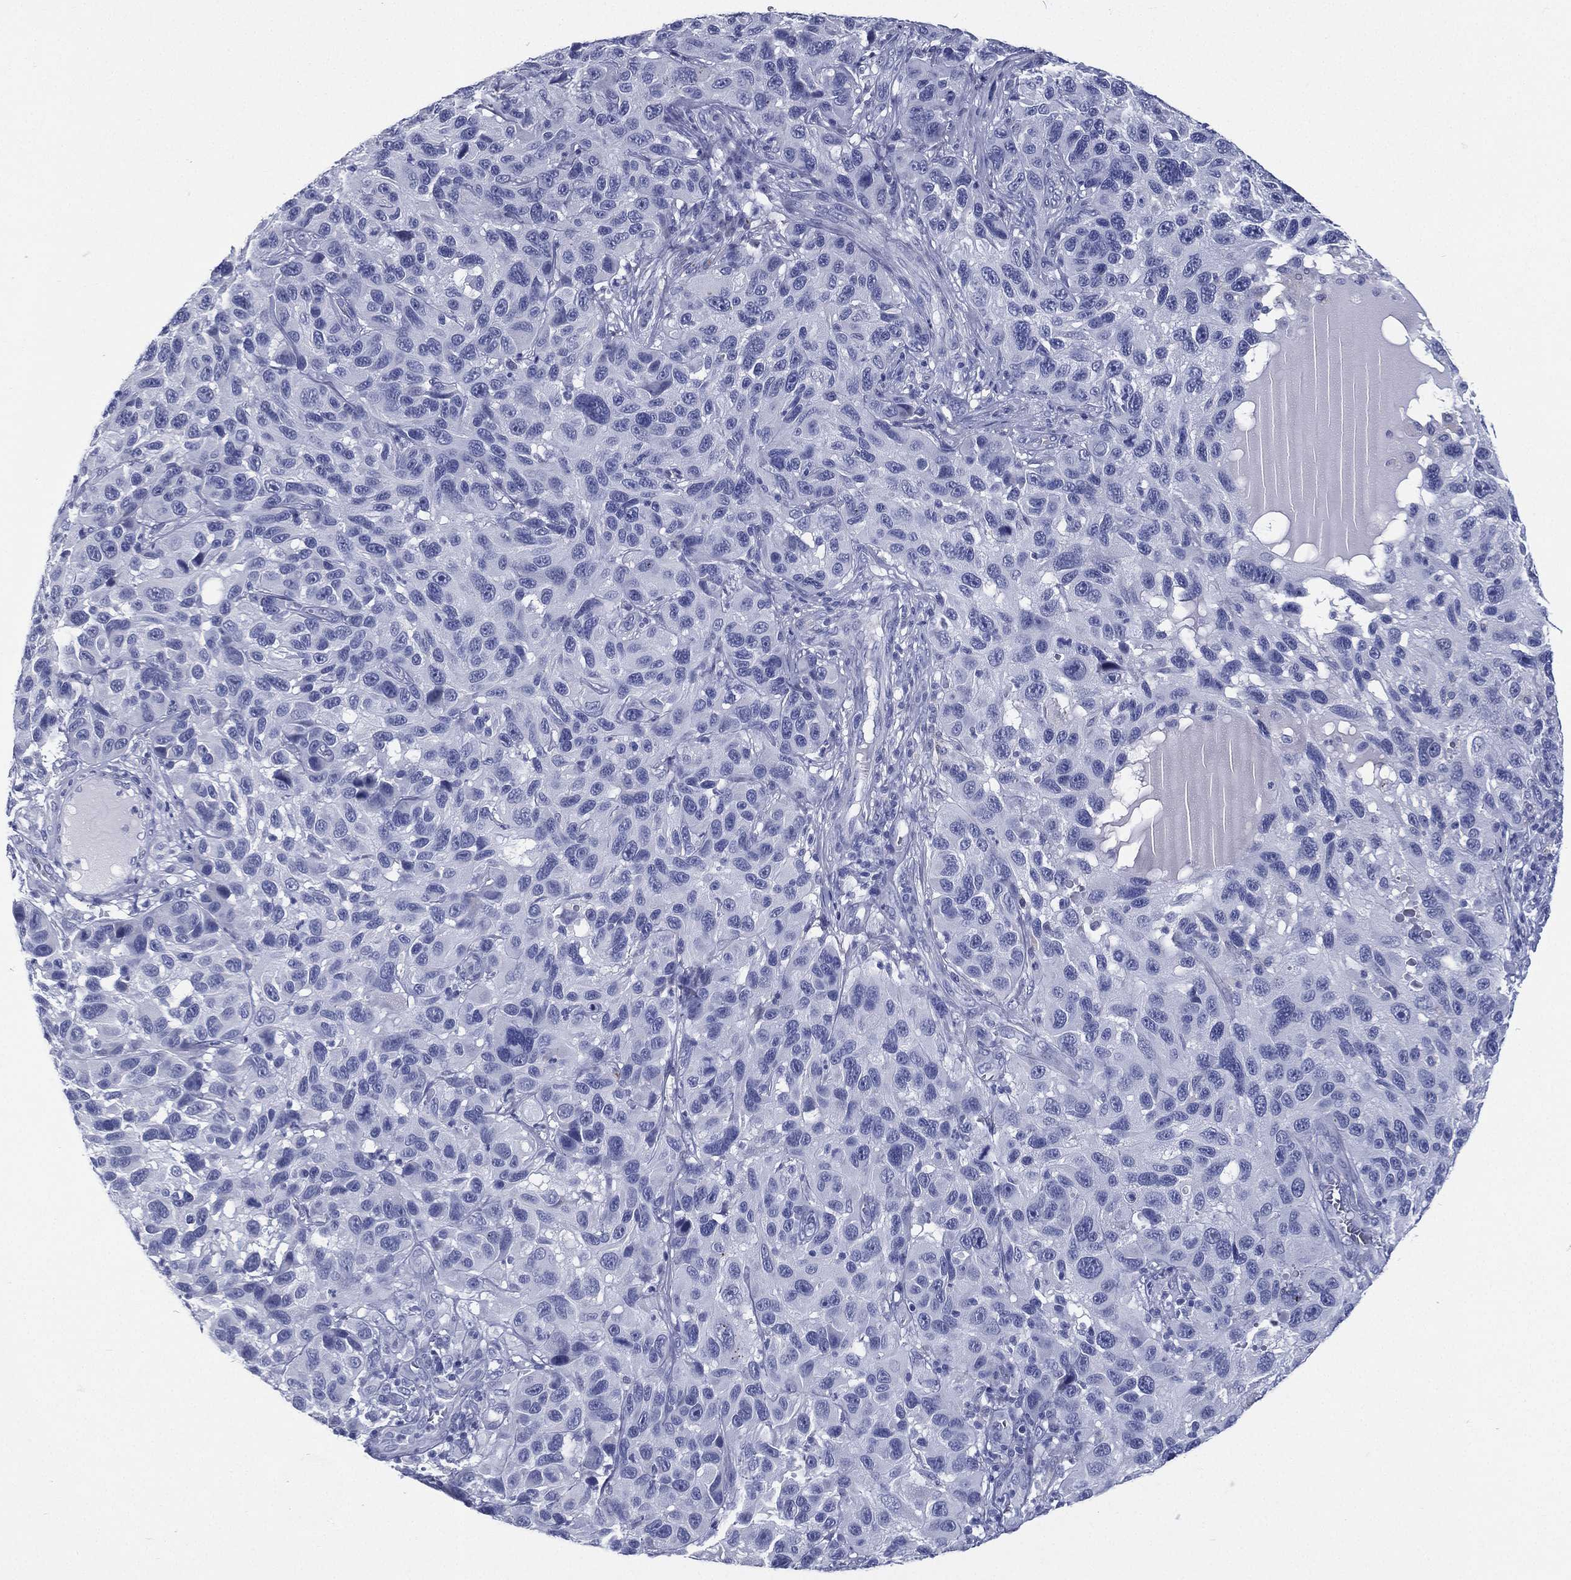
{"staining": {"intensity": "negative", "quantity": "none", "location": "none"}, "tissue": "melanoma", "cell_type": "Tumor cells", "image_type": "cancer", "snomed": [{"axis": "morphology", "description": "Malignant melanoma, NOS"}, {"axis": "topography", "description": "Skin"}], "caption": "There is no significant positivity in tumor cells of malignant melanoma. The staining was performed using DAB (3,3'-diaminobenzidine) to visualize the protein expression in brown, while the nuclei were stained in blue with hematoxylin (Magnification: 20x).", "gene": "RSPH4A", "patient": {"sex": "male", "age": 53}}